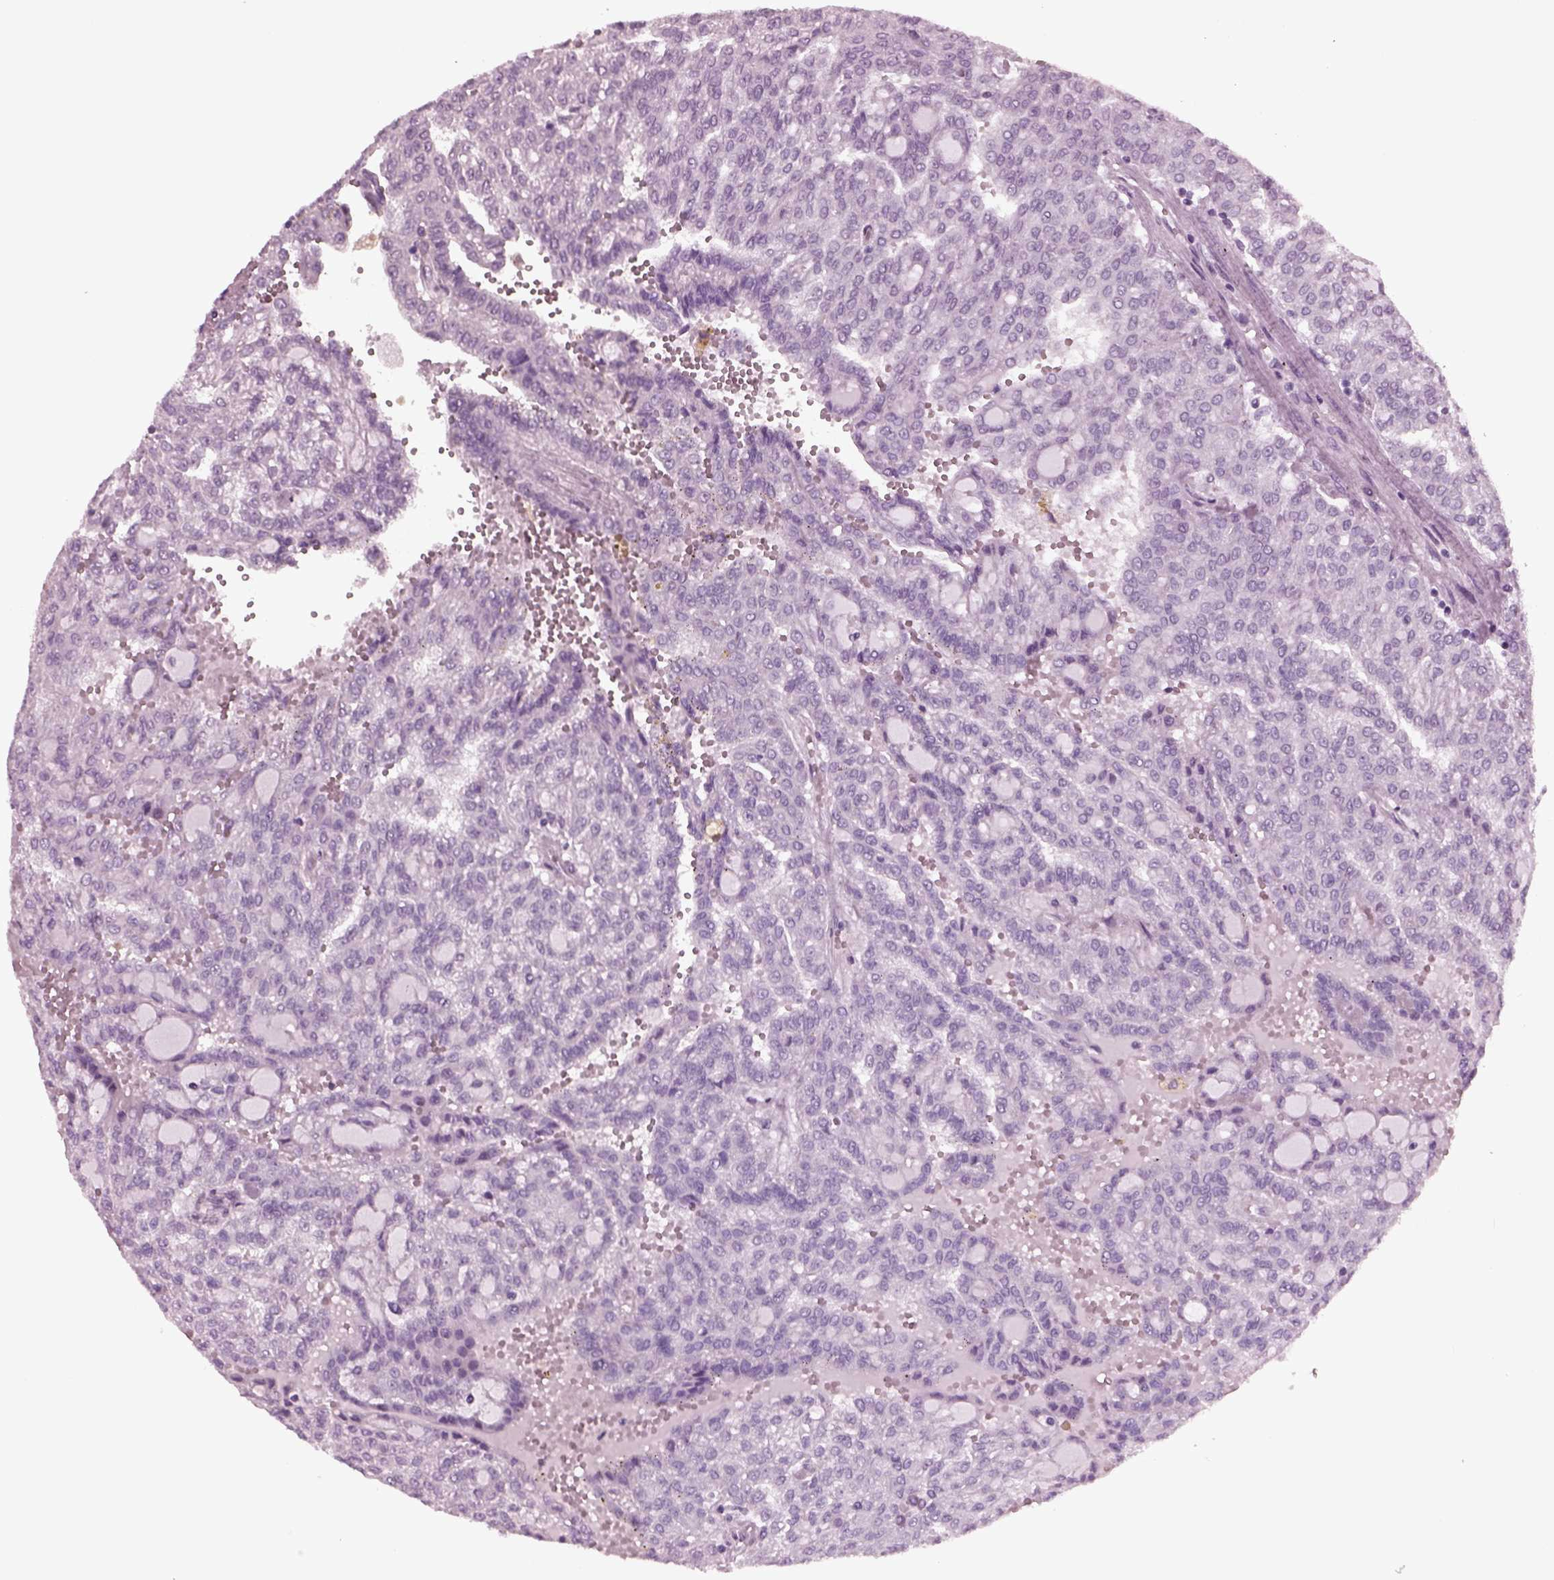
{"staining": {"intensity": "negative", "quantity": "none", "location": "none"}, "tissue": "renal cancer", "cell_type": "Tumor cells", "image_type": "cancer", "snomed": [{"axis": "morphology", "description": "Adenocarcinoma, NOS"}, {"axis": "topography", "description": "Kidney"}], "caption": "Renal adenocarcinoma stained for a protein using immunohistochemistry (IHC) reveals no expression tumor cells.", "gene": "TPPP2", "patient": {"sex": "male", "age": 63}}